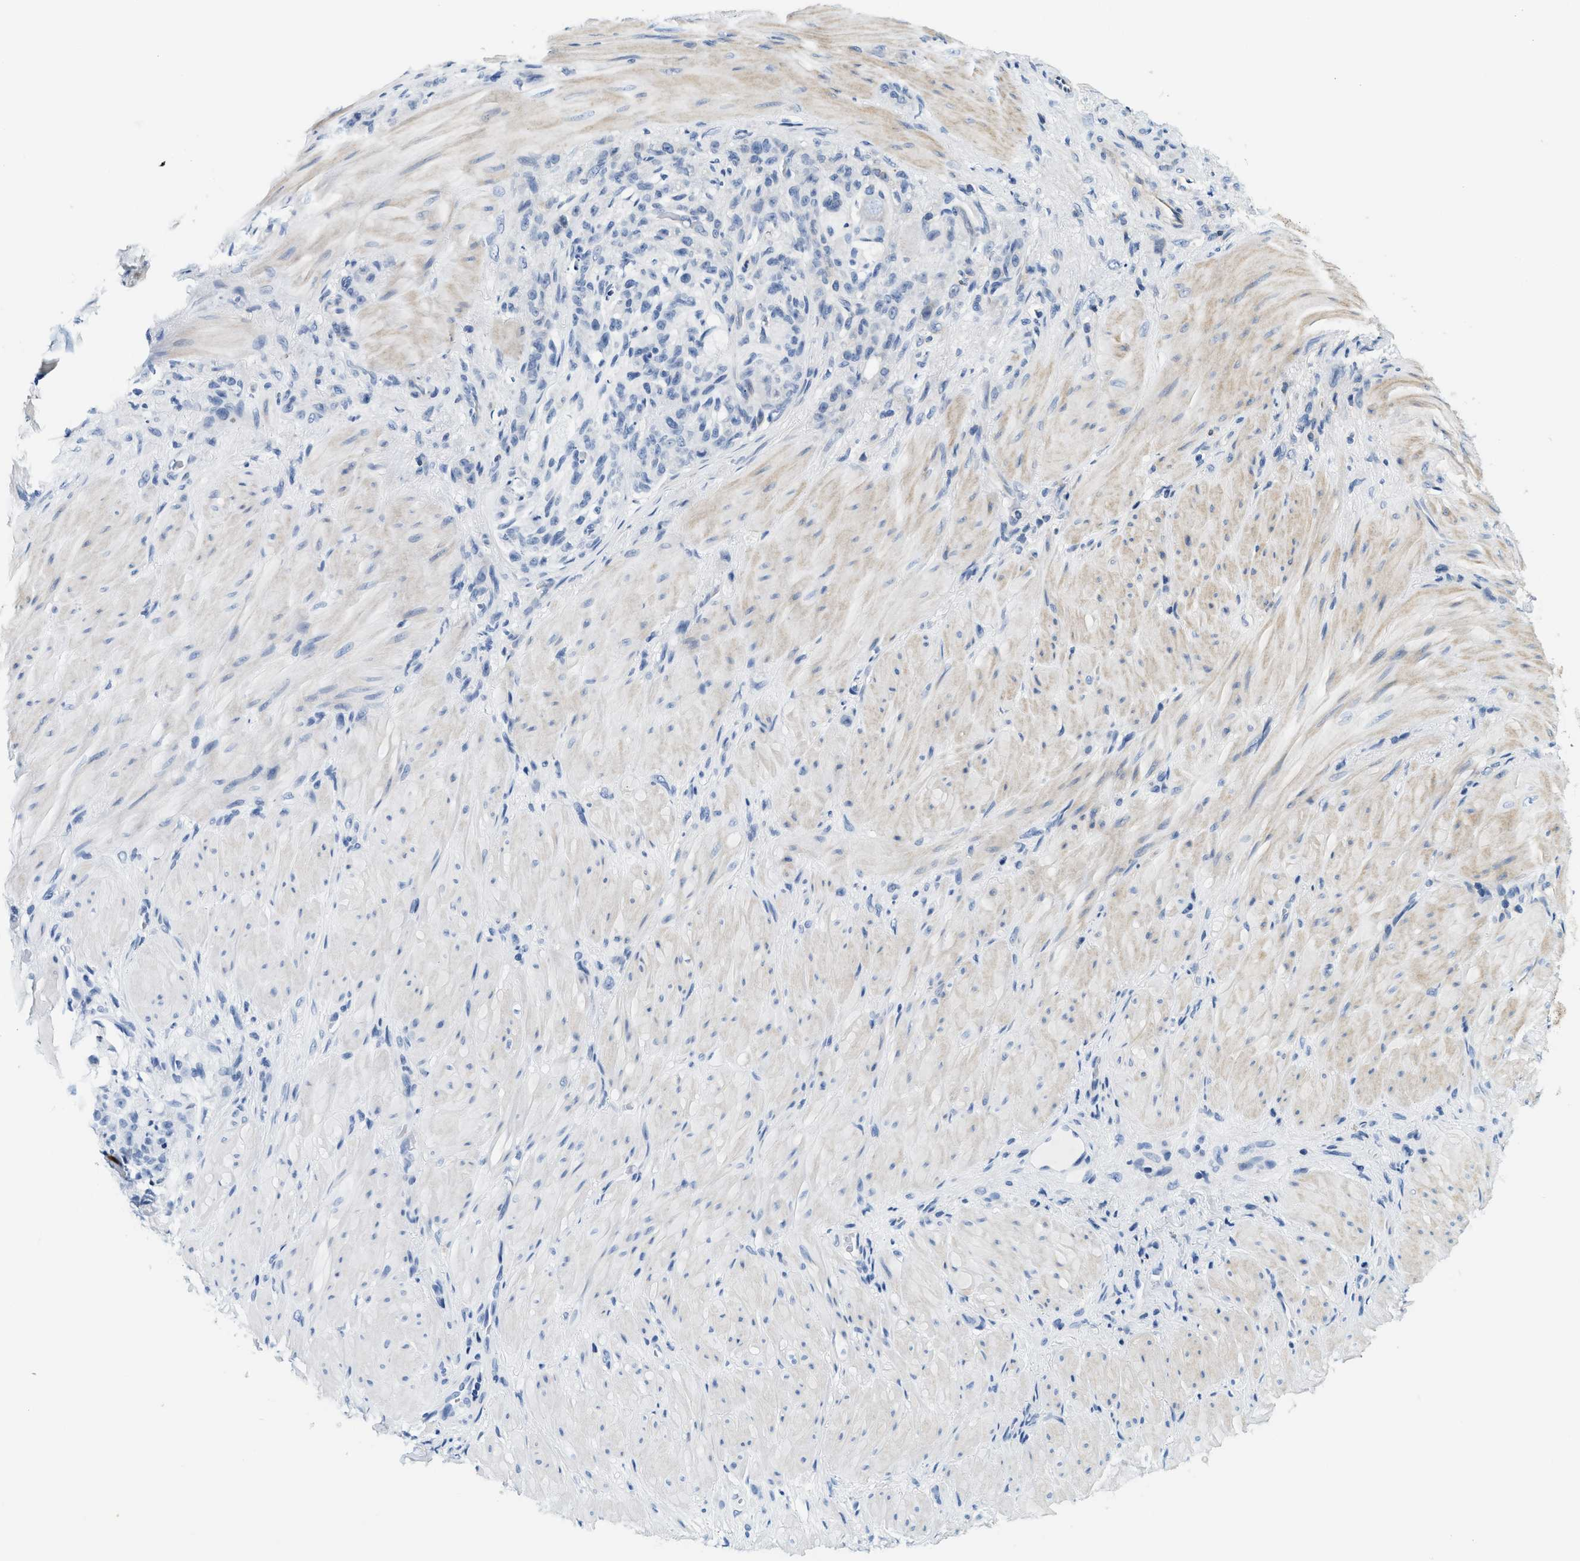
{"staining": {"intensity": "negative", "quantity": "none", "location": "none"}, "tissue": "stomach cancer", "cell_type": "Tumor cells", "image_type": "cancer", "snomed": [{"axis": "morphology", "description": "Normal tissue, NOS"}, {"axis": "morphology", "description": "Adenocarcinoma, NOS"}, {"axis": "topography", "description": "Stomach"}], "caption": "Tumor cells show no significant positivity in stomach cancer. Nuclei are stained in blue.", "gene": "SAMD9", "patient": {"sex": "male", "age": 82}}